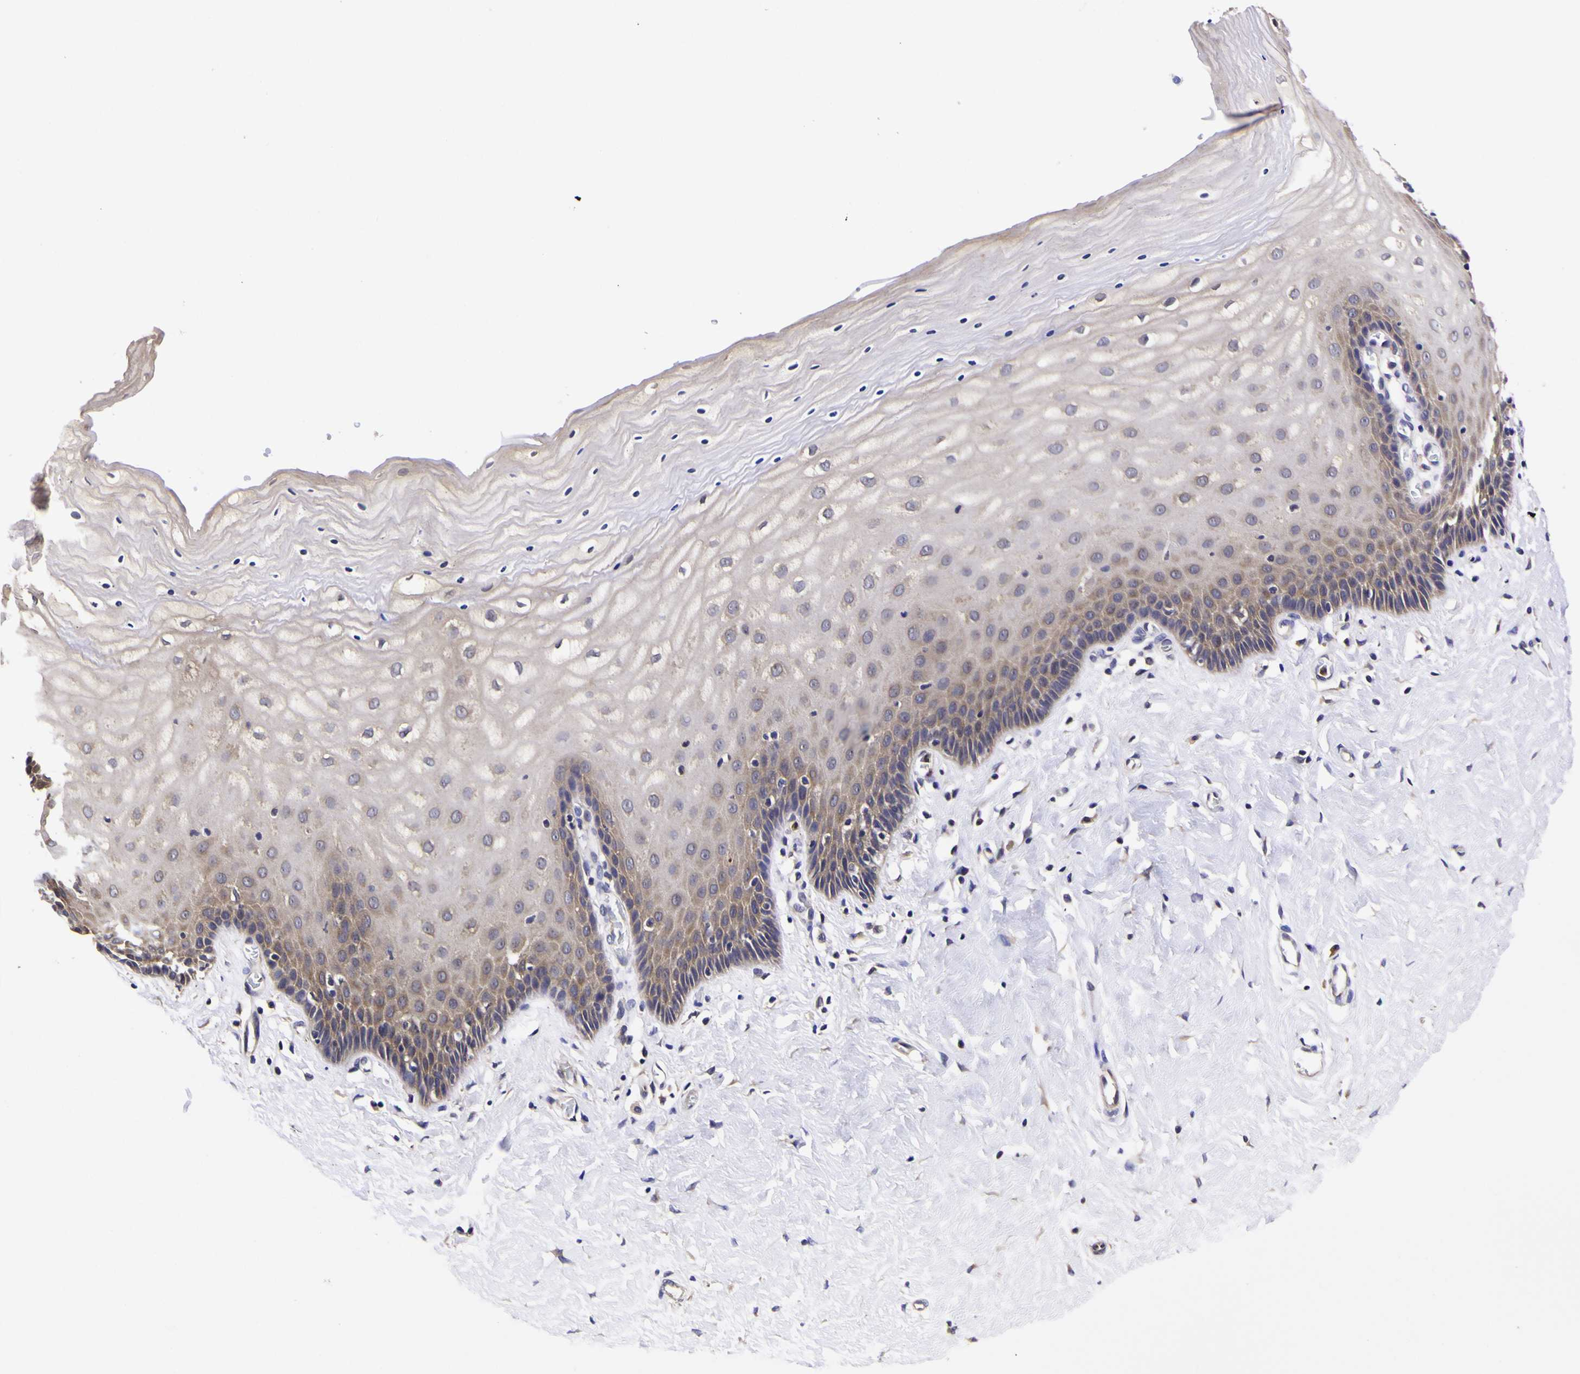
{"staining": {"intensity": "weak", "quantity": ">75%", "location": "cytoplasmic/membranous"}, "tissue": "cervix", "cell_type": "Glandular cells", "image_type": "normal", "snomed": [{"axis": "morphology", "description": "Normal tissue, NOS"}, {"axis": "topography", "description": "Cervix"}], "caption": "Immunohistochemistry of normal cervix demonstrates low levels of weak cytoplasmic/membranous positivity in approximately >75% of glandular cells. The staining is performed using DAB brown chromogen to label protein expression. The nuclei are counter-stained blue using hematoxylin.", "gene": "MAPK14", "patient": {"sex": "female", "age": 55}}